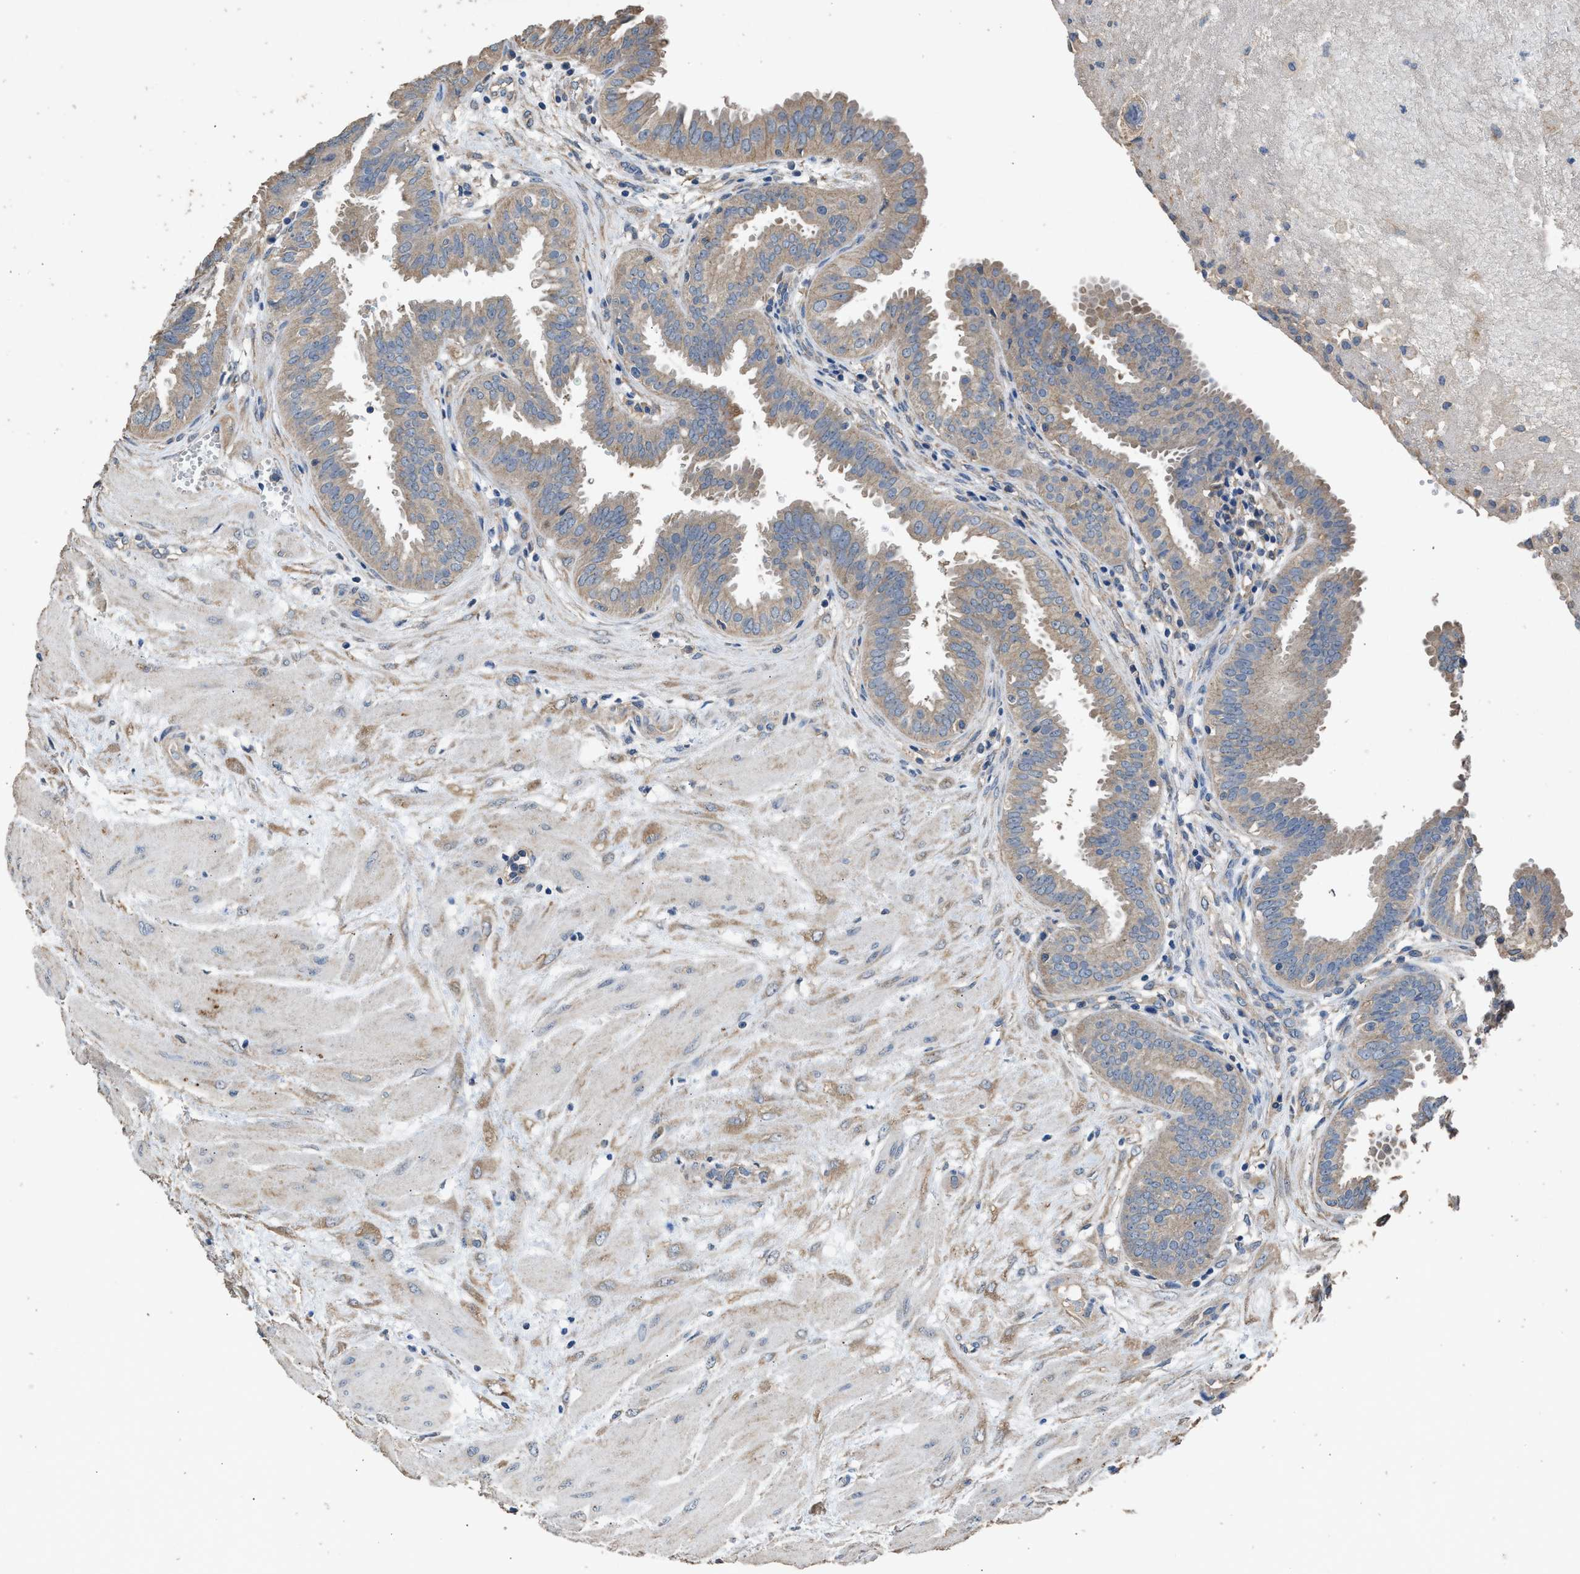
{"staining": {"intensity": "weak", "quantity": "25%-75%", "location": "cytoplasmic/membranous"}, "tissue": "fallopian tube", "cell_type": "Glandular cells", "image_type": "normal", "snomed": [{"axis": "morphology", "description": "Normal tissue, NOS"}, {"axis": "topography", "description": "Fallopian tube"}, {"axis": "topography", "description": "Placenta"}], "caption": "Weak cytoplasmic/membranous staining for a protein is identified in about 25%-75% of glandular cells of normal fallopian tube using IHC.", "gene": "ITSN1", "patient": {"sex": "female", "age": 32}}